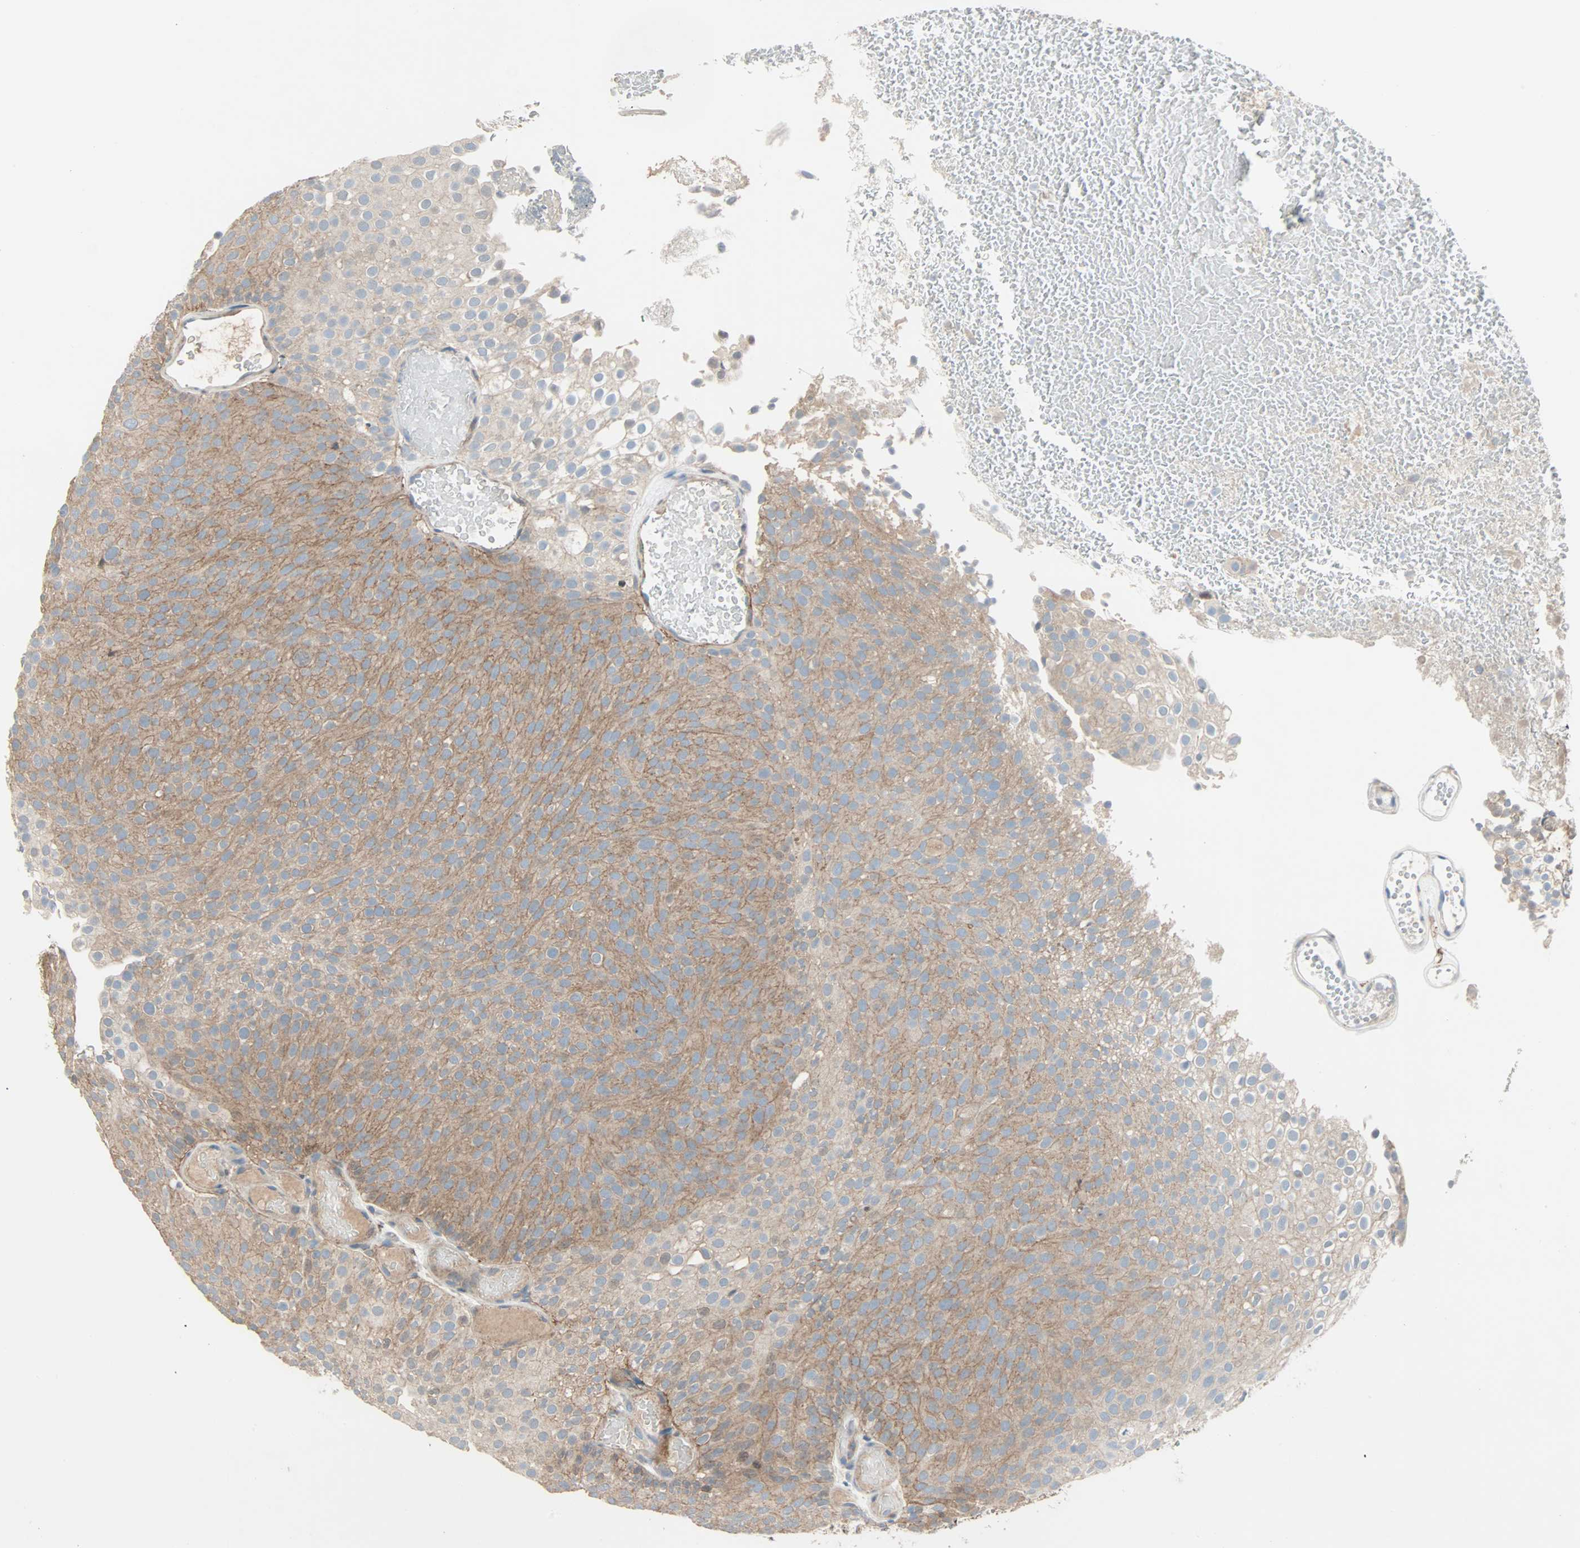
{"staining": {"intensity": "moderate", "quantity": ">75%", "location": "cytoplasmic/membranous"}, "tissue": "urothelial cancer", "cell_type": "Tumor cells", "image_type": "cancer", "snomed": [{"axis": "morphology", "description": "Urothelial carcinoma, Low grade"}, {"axis": "topography", "description": "Urinary bladder"}], "caption": "Low-grade urothelial carcinoma stained for a protein reveals moderate cytoplasmic/membranous positivity in tumor cells. (DAB IHC with brightfield microscopy, high magnification).", "gene": "TNFRSF12A", "patient": {"sex": "male", "age": 78}}